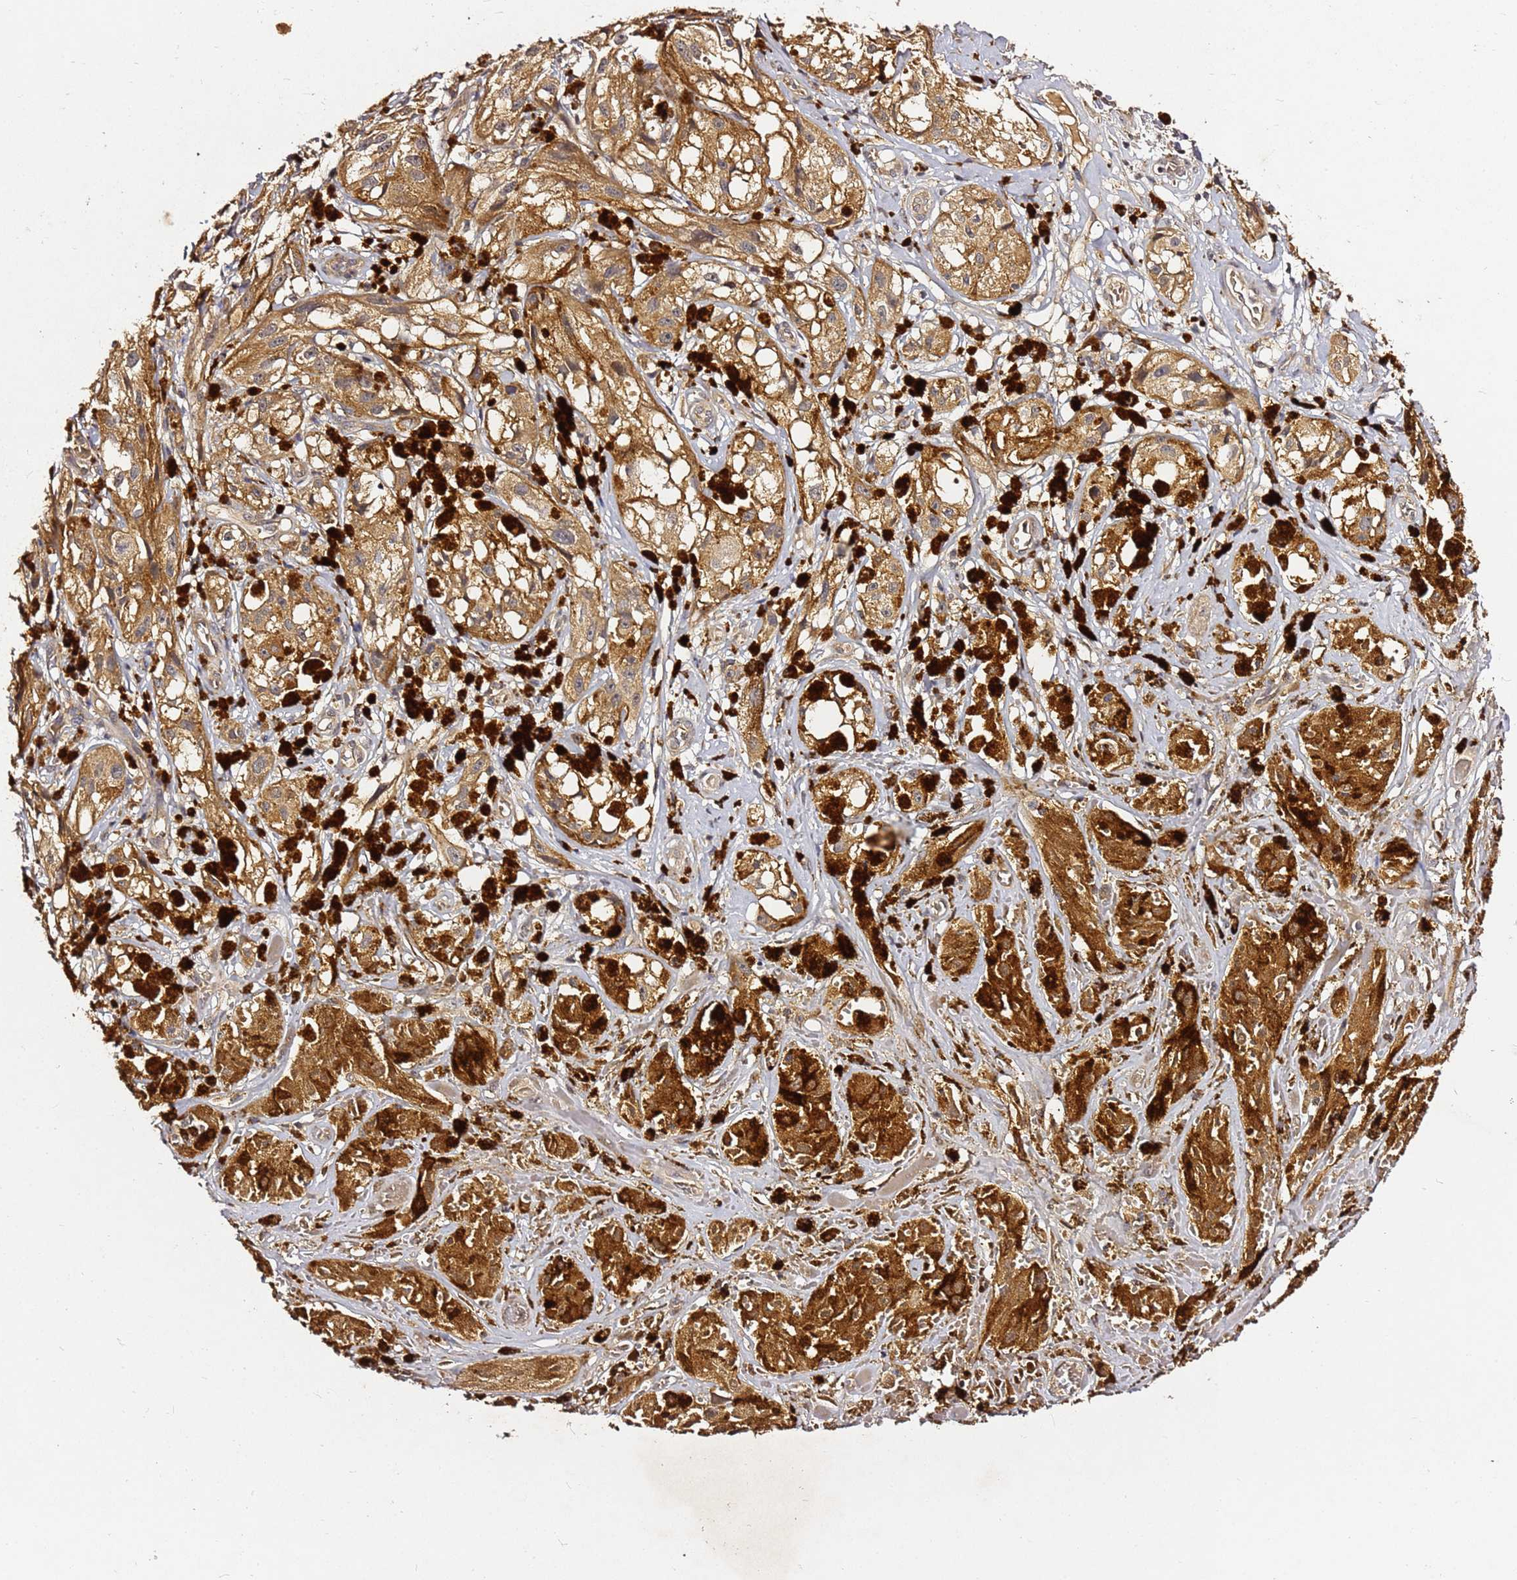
{"staining": {"intensity": "moderate", "quantity": ">75%", "location": "cytoplasmic/membranous"}, "tissue": "melanoma", "cell_type": "Tumor cells", "image_type": "cancer", "snomed": [{"axis": "morphology", "description": "Malignant melanoma, NOS"}, {"axis": "topography", "description": "Skin"}], "caption": "Brown immunohistochemical staining in malignant melanoma displays moderate cytoplasmic/membranous staining in approximately >75% of tumor cells. (DAB (3,3'-diaminobenzidine) IHC, brown staining for protein, blue staining for nuclei).", "gene": "C6orf136", "patient": {"sex": "male", "age": 88}}